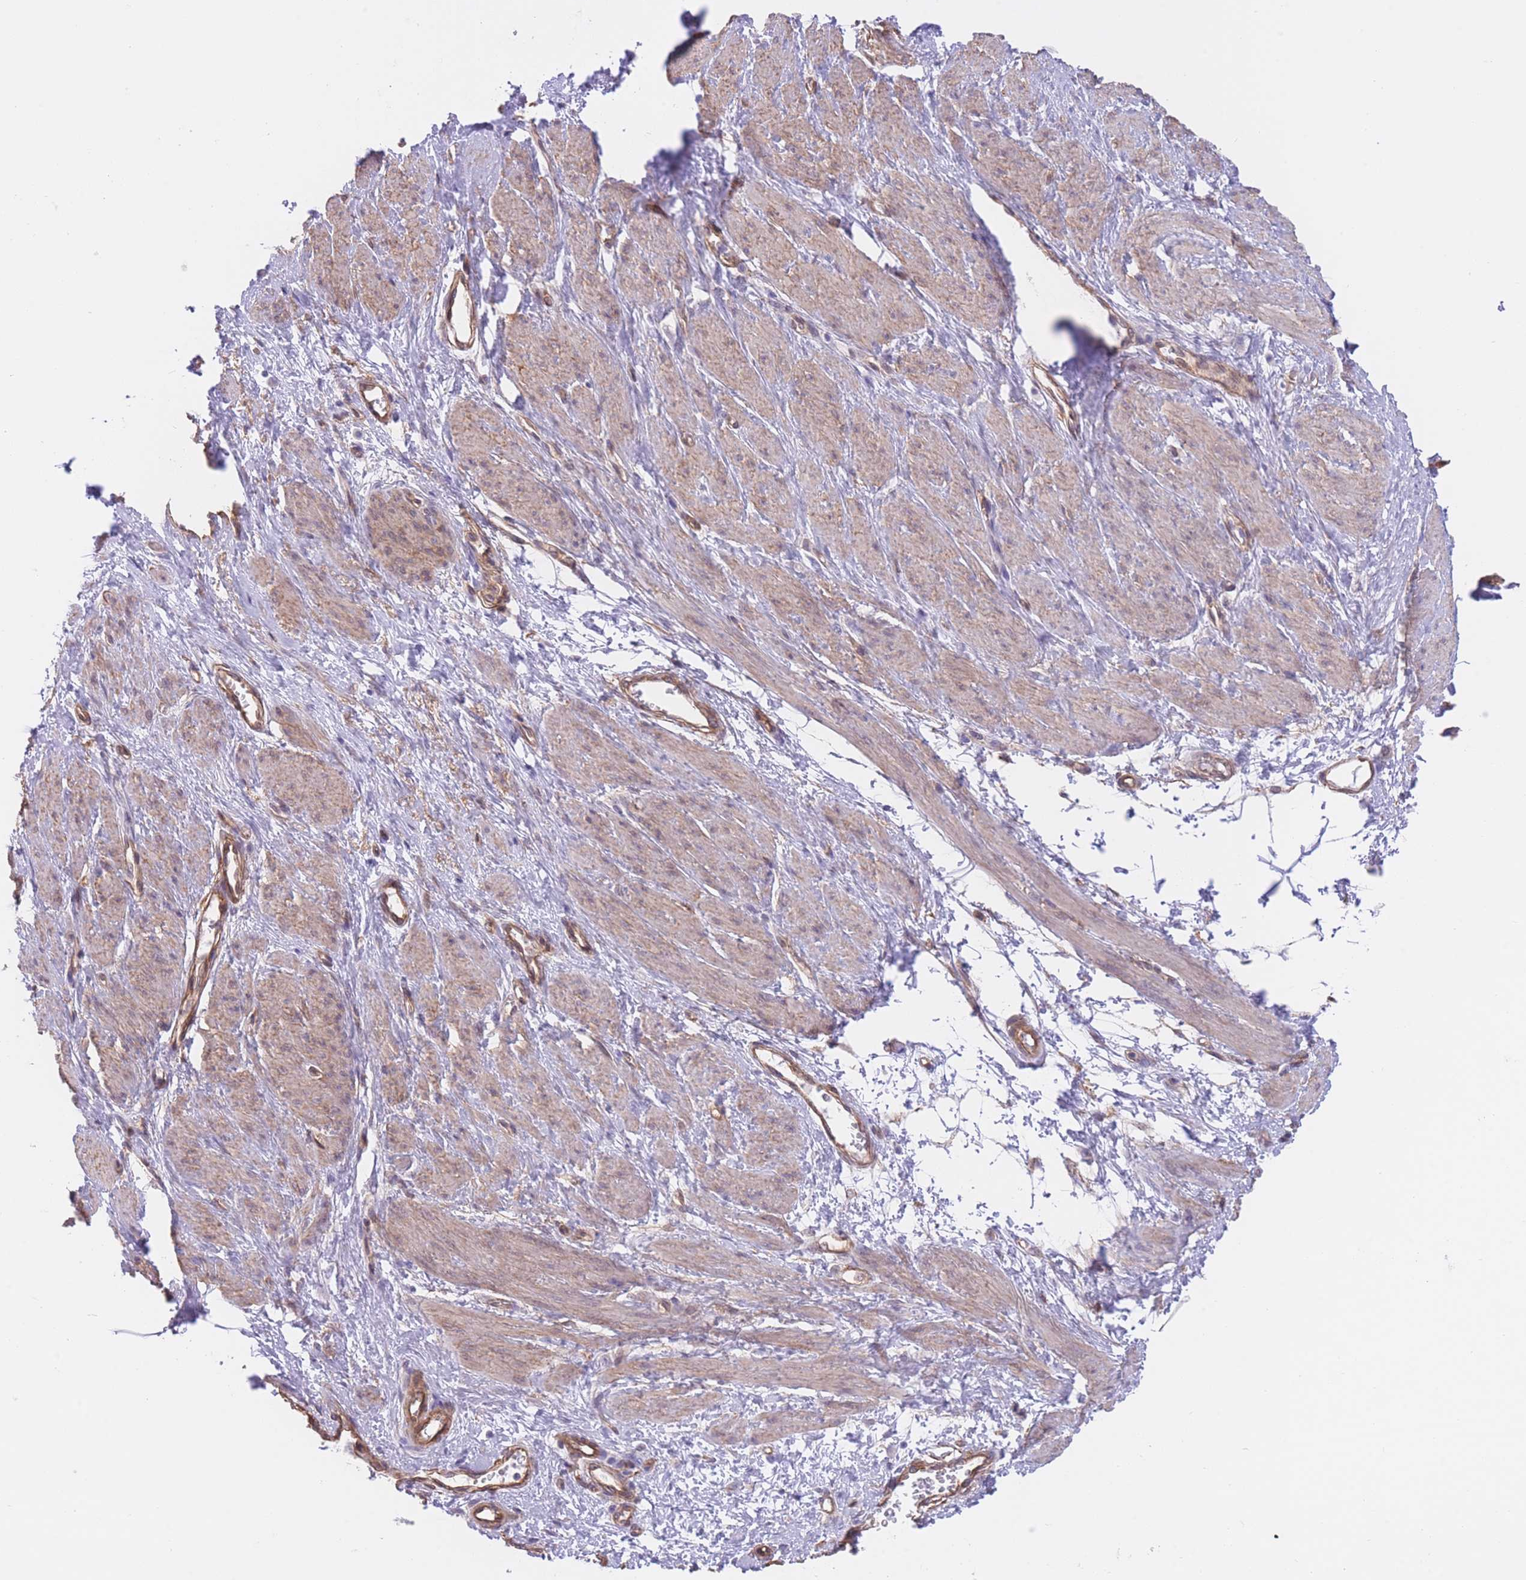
{"staining": {"intensity": "moderate", "quantity": "25%-75%", "location": "cytoplasmic/membranous"}, "tissue": "smooth muscle", "cell_type": "Smooth muscle cells", "image_type": "normal", "snomed": [{"axis": "morphology", "description": "Normal tissue, NOS"}, {"axis": "topography", "description": "Smooth muscle"}, {"axis": "topography", "description": "Uterus"}], "caption": "Immunohistochemistry (IHC) photomicrograph of normal smooth muscle: human smooth muscle stained using immunohistochemistry reveals medium levels of moderate protein expression localized specifically in the cytoplasmic/membranous of smooth muscle cells, appearing as a cytoplasmic/membranous brown color.", "gene": "QTRT1", "patient": {"sex": "female", "age": 39}}